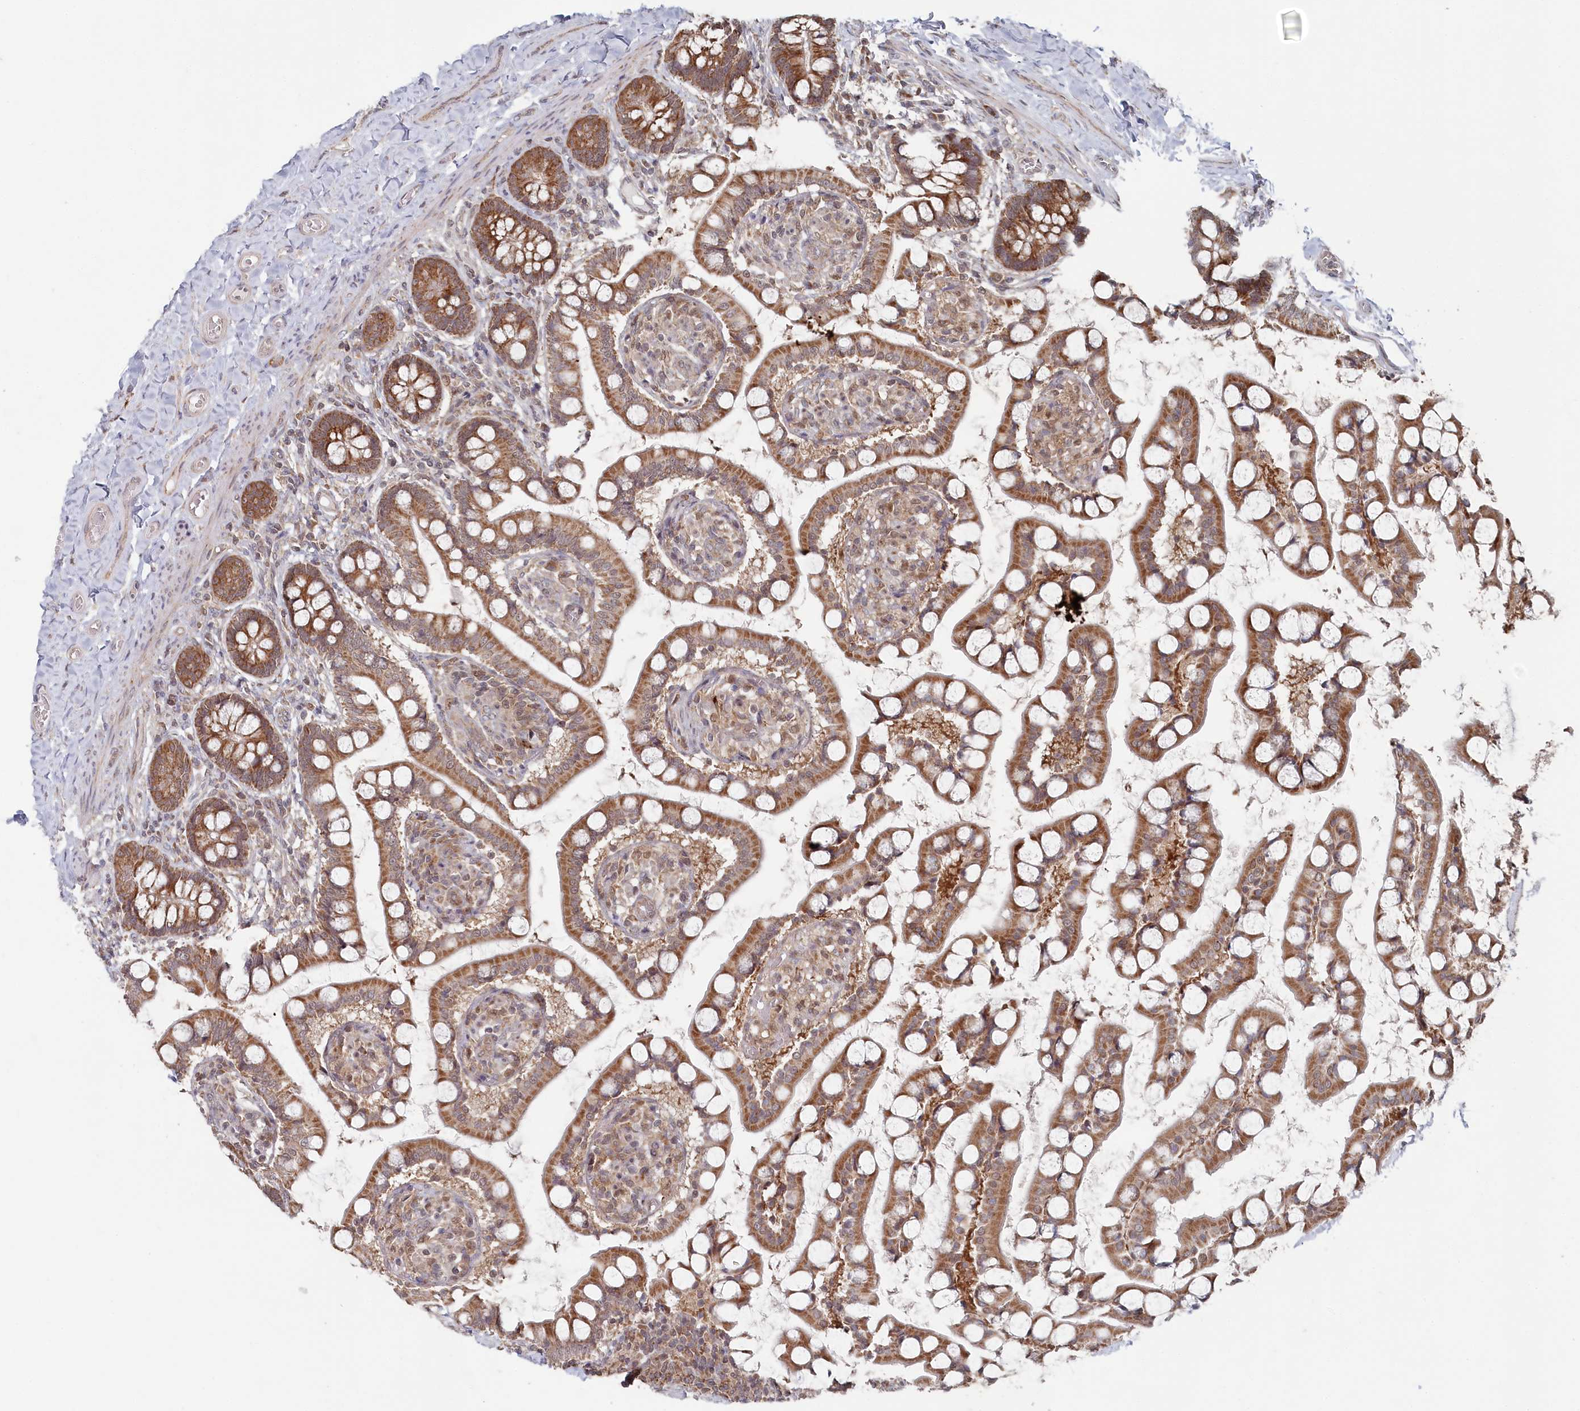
{"staining": {"intensity": "strong", "quantity": ">75%", "location": "cytoplasmic/membranous"}, "tissue": "small intestine", "cell_type": "Glandular cells", "image_type": "normal", "snomed": [{"axis": "morphology", "description": "Normal tissue, NOS"}, {"axis": "topography", "description": "Small intestine"}], "caption": "High-magnification brightfield microscopy of benign small intestine stained with DAB (3,3'-diaminobenzidine) (brown) and counterstained with hematoxylin (blue). glandular cells exhibit strong cytoplasmic/membranous expression is seen in approximately>75% of cells. The staining was performed using DAB (3,3'-diaminobenzidine) to visualize the protein expression in brown, while the nuclei were stained in blue with hematoxylin (Magnification: 20x).", "gene": "WAPL", "patient": {"sex": "male", "age": 52}}